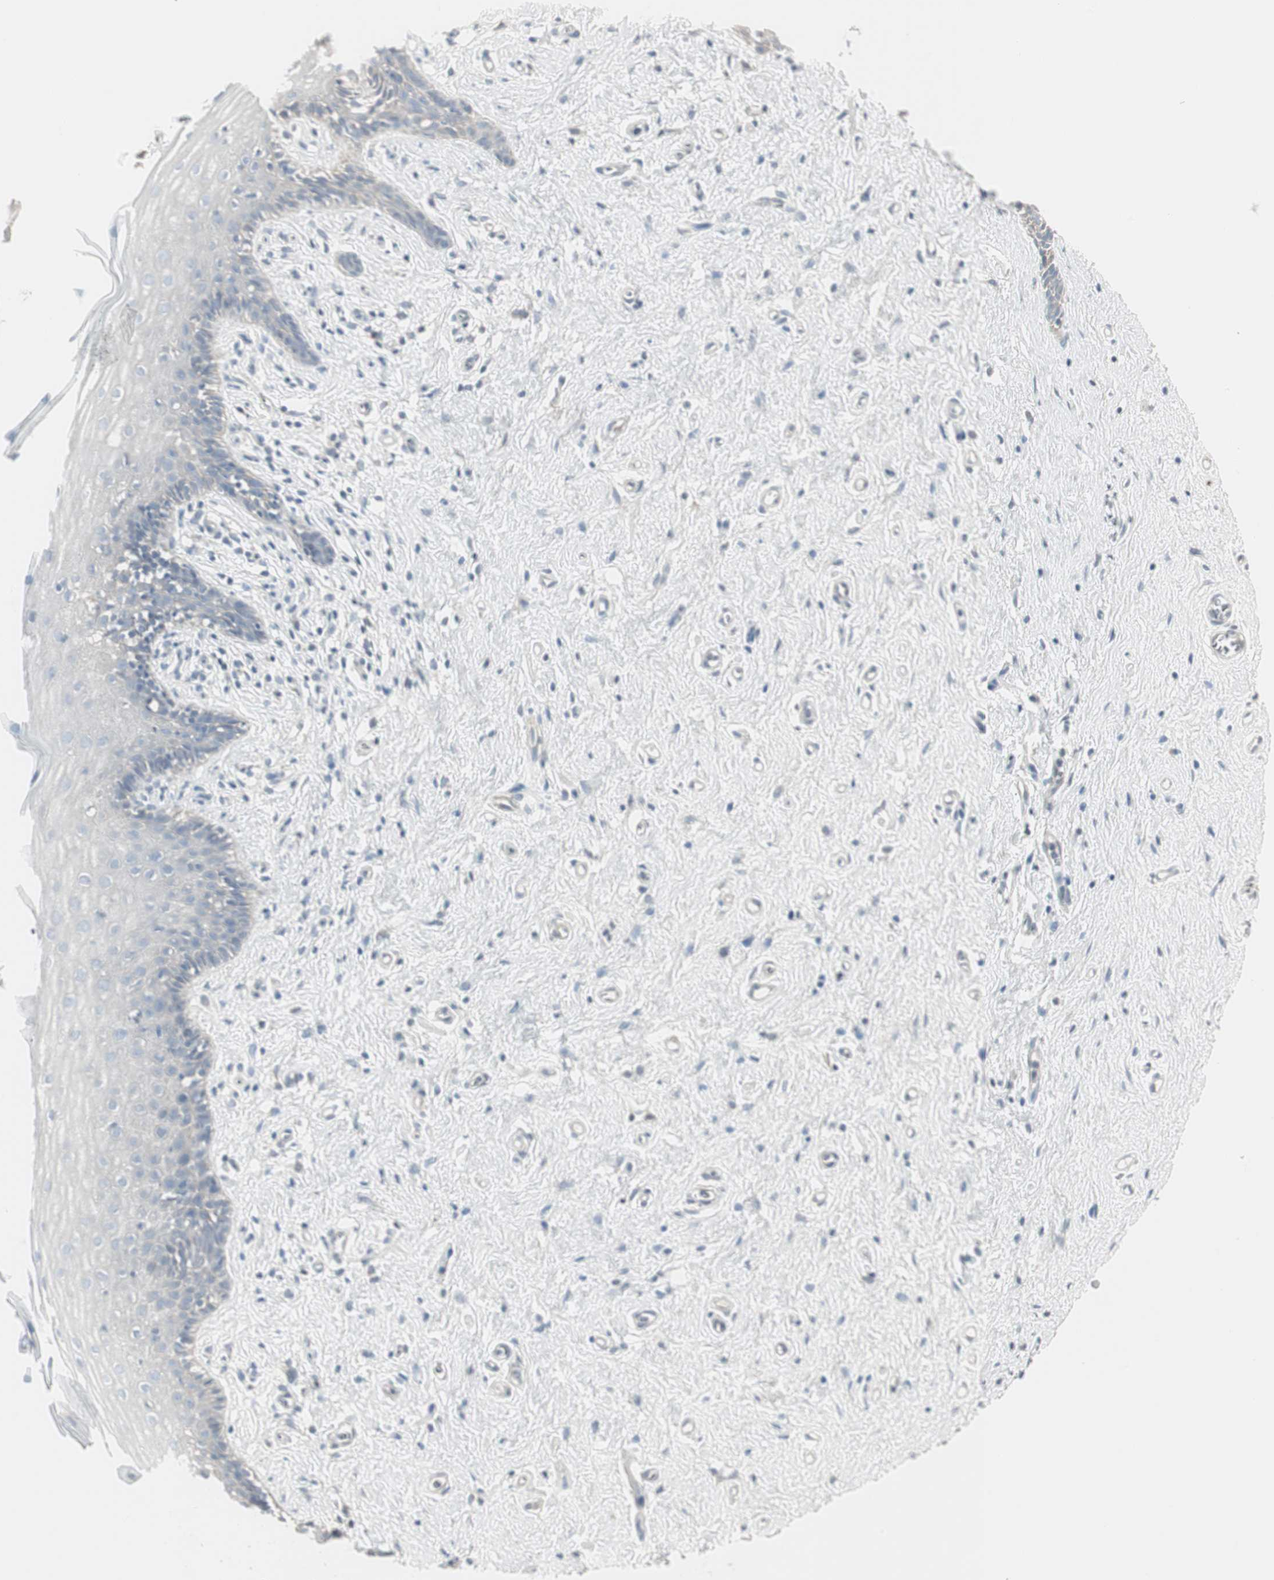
{"staining": {"intensity": "negative", "quantity": "none", "location": "none"}, "tissue": "vagina", "cell_type": "Squamous epithelial cells", "image_type": "normal", "snomed": [{"axis": "morphology", "description": "Normal tissue, NOS"}, {"axis": "topography", "description": "Vagina"}], "caption": "Immunohistochemistry (IHC) image of unremarkable vagina: vagina stained with DAB (3,3'-diaminobenzidine) exhibits no significant protein staining in squamous epithelial cells.", "gene": "DMPK", "patient": {"sex": "female", "age": 44}}